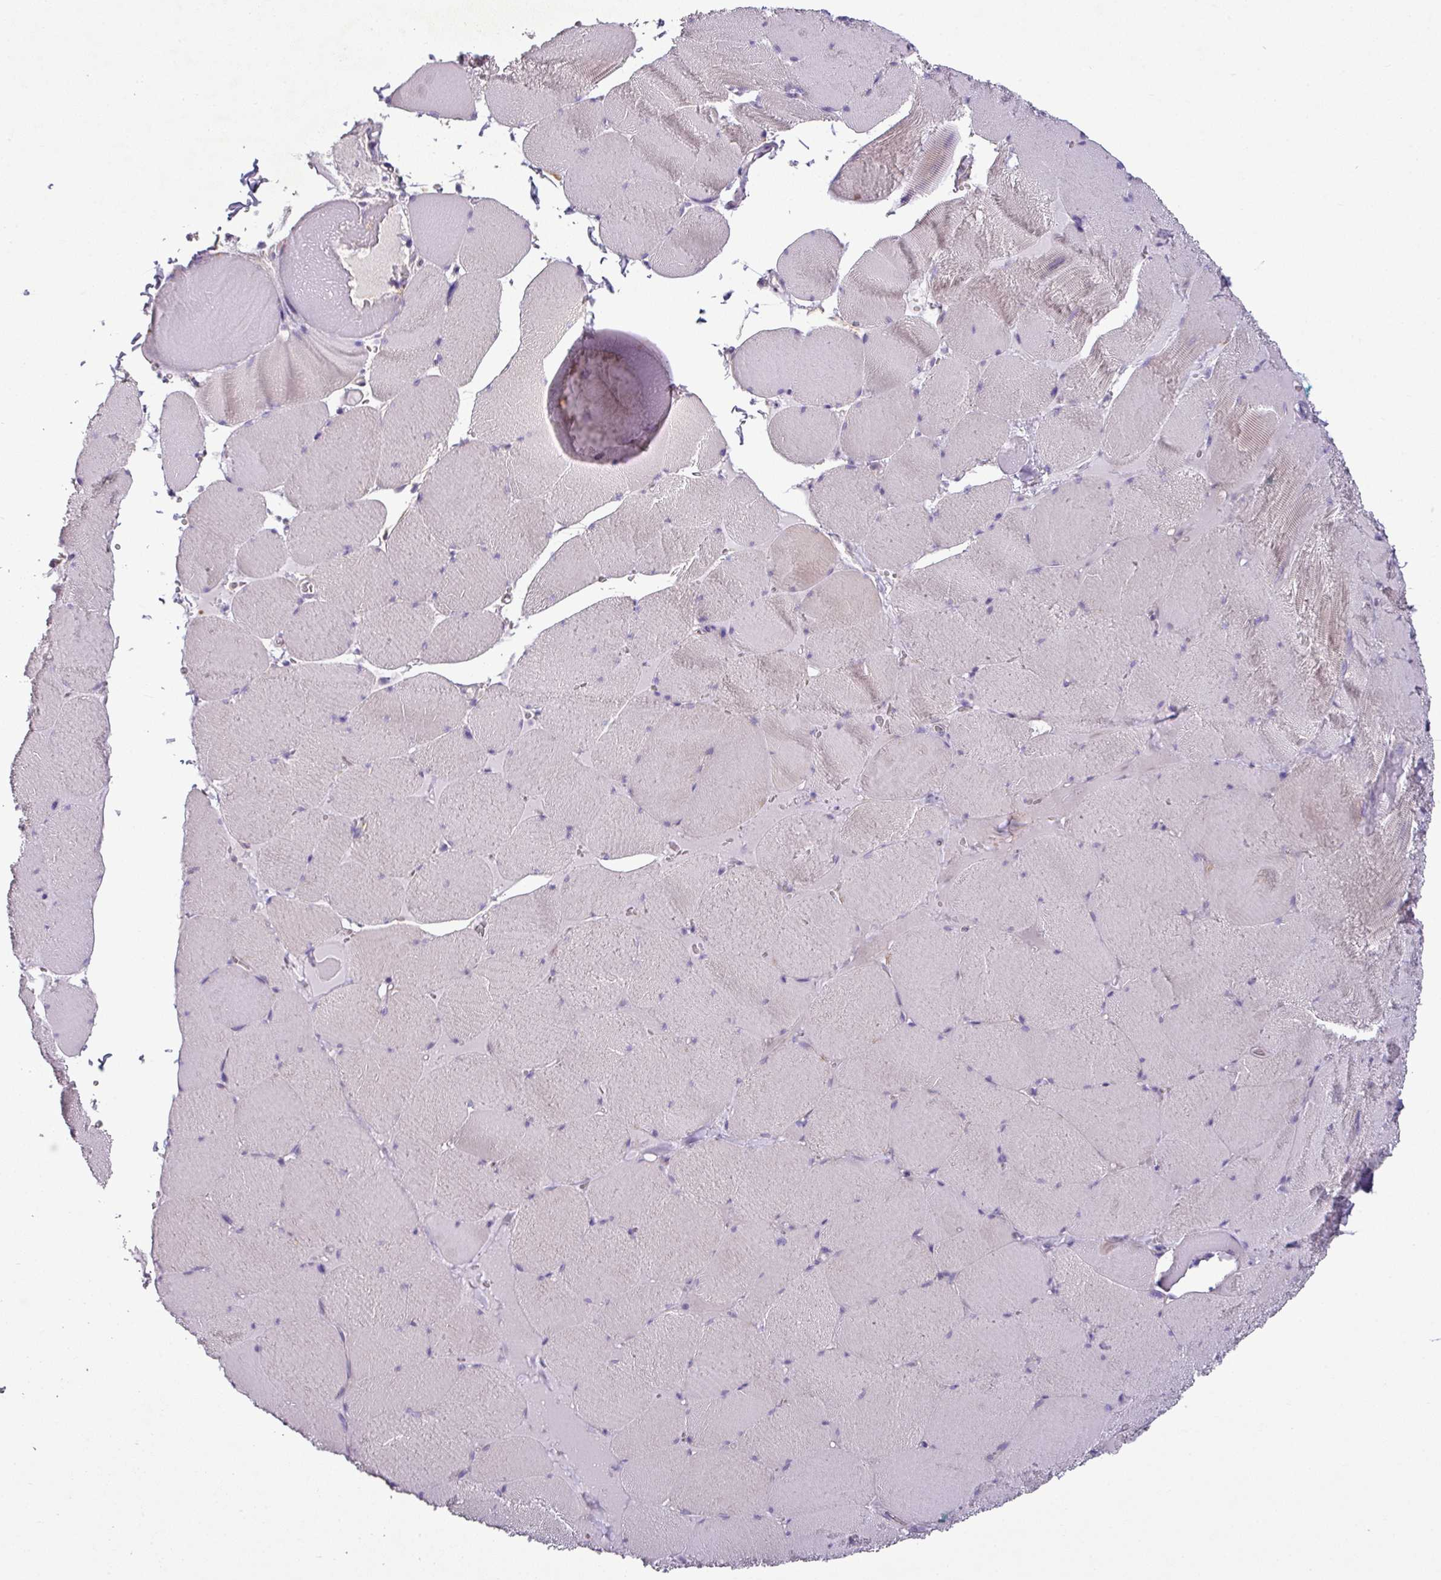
{"staining": {"intensity": "negative", "quantity": "none", "location": "none"}, "tissue": "skeletal muscle", "cell_type": "Myocytes", "image_type": "normal", "snomed": [{"axis": "morphology", "description": "Normal tissue, NOS"}, {"axis": "topography", "description": "Skeletal muscle"}, {"axis": "topography", "description": "Head-Neck"}], "caption": "This is an immunohistochemistry photomicrograph of normal skeletal muscle. There is no positivity in myocytes.", "gene": "TMEM178B", "patient": {"sex": "male", "age": 66}}